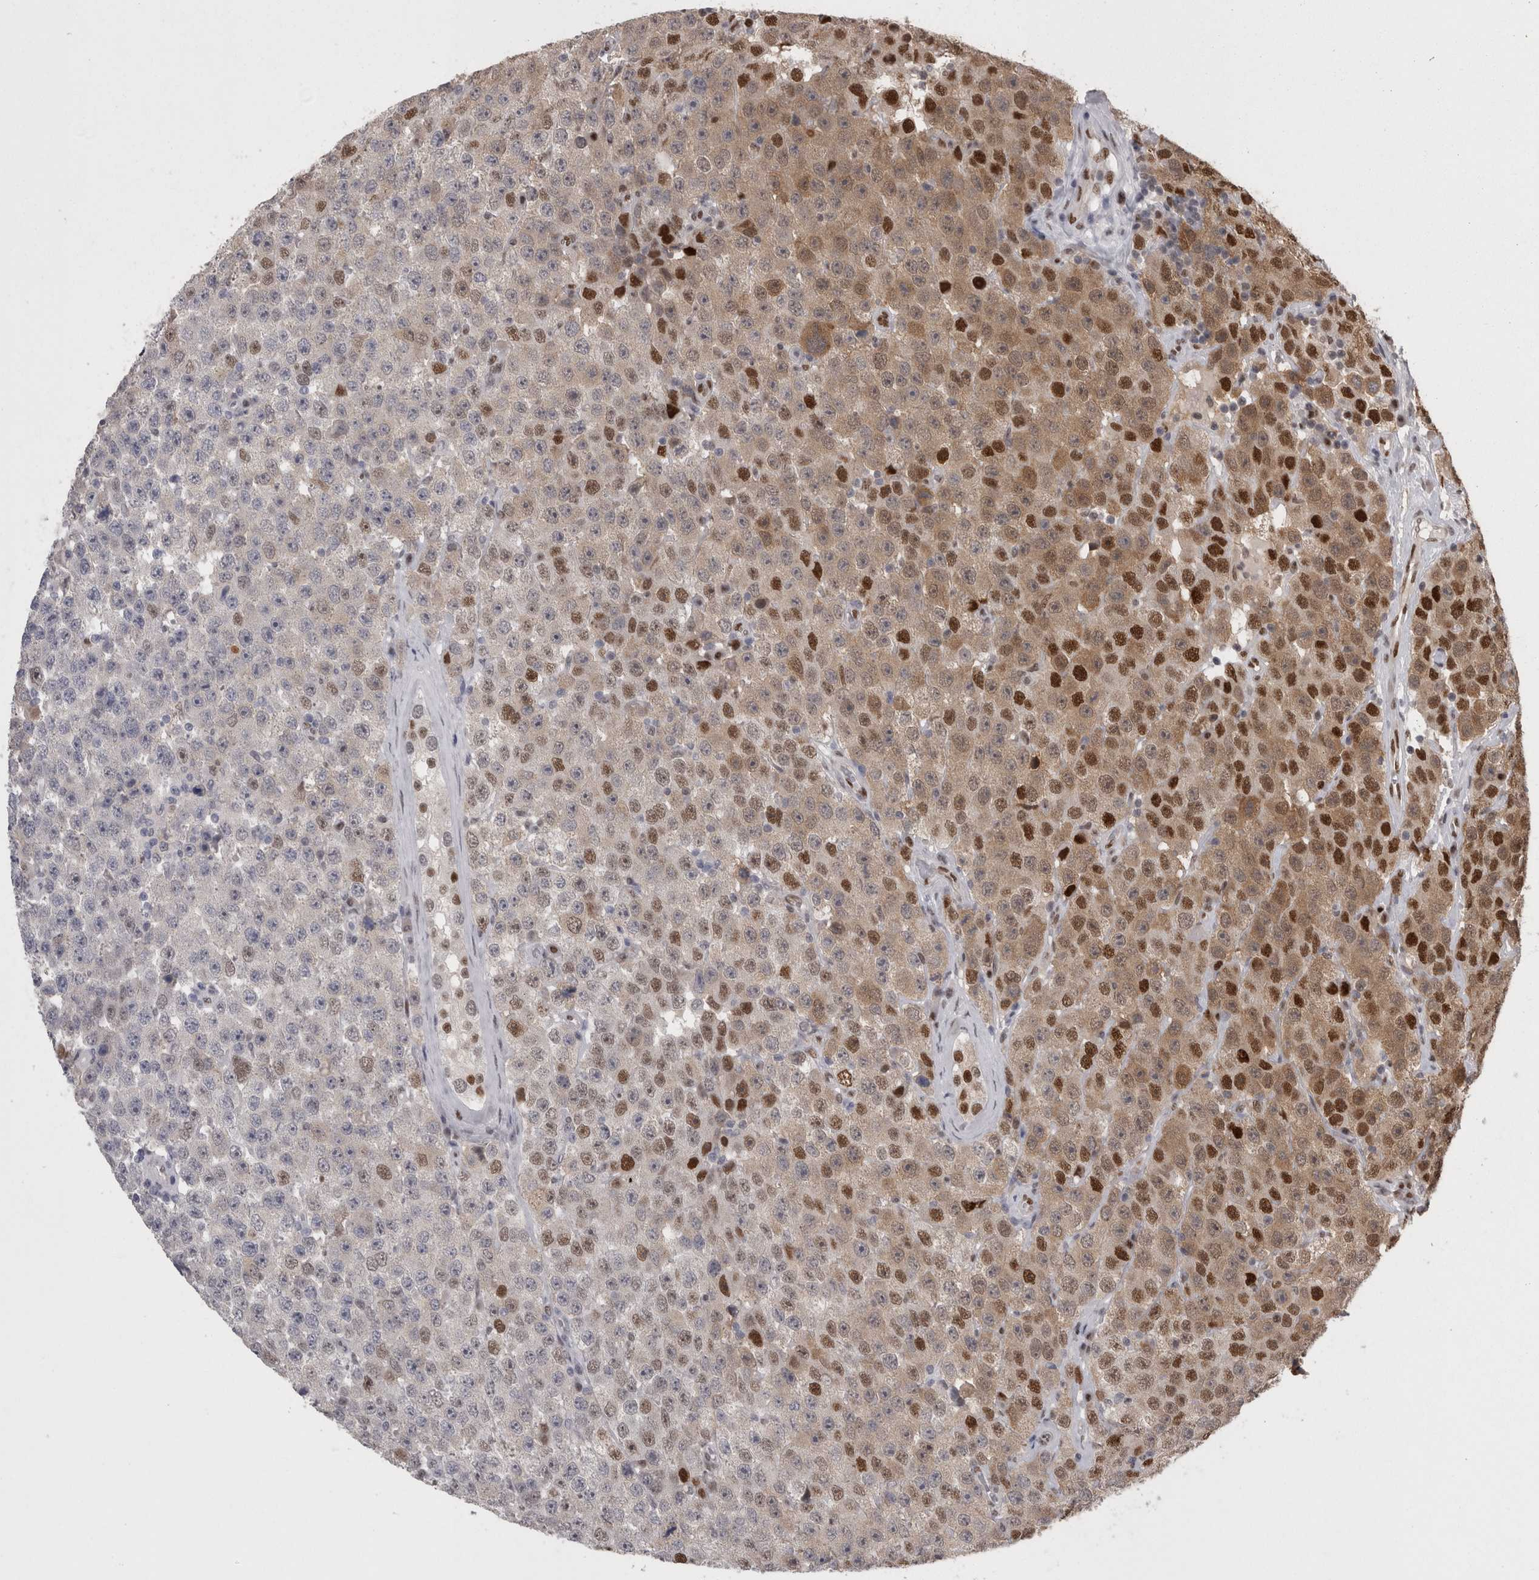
{"staining": {"intensity": "moderate", "quantity": "25%-75%", "location": "cytoplasmic/membranous,nuclear"}, "tissue": "testis cancer", "cell_type": "Tumor cells", "image_type": "cancer", "snomed": [{"axis": "morphology", "description": "Seminoma, NOS"}, {"axis": "morphology", "description": "Carcinoma, Embryonal, NOS"}, {"axis": "topography", "description": "Testis"}], "caption": "Tumor cells display moderate cytoplasmic/membranous and nuclear staining in about 25%-75% of cells in testis embryonal carcinoma.", "gene": "C1orf54", "patient": {"sex": "male", "age": 28}}